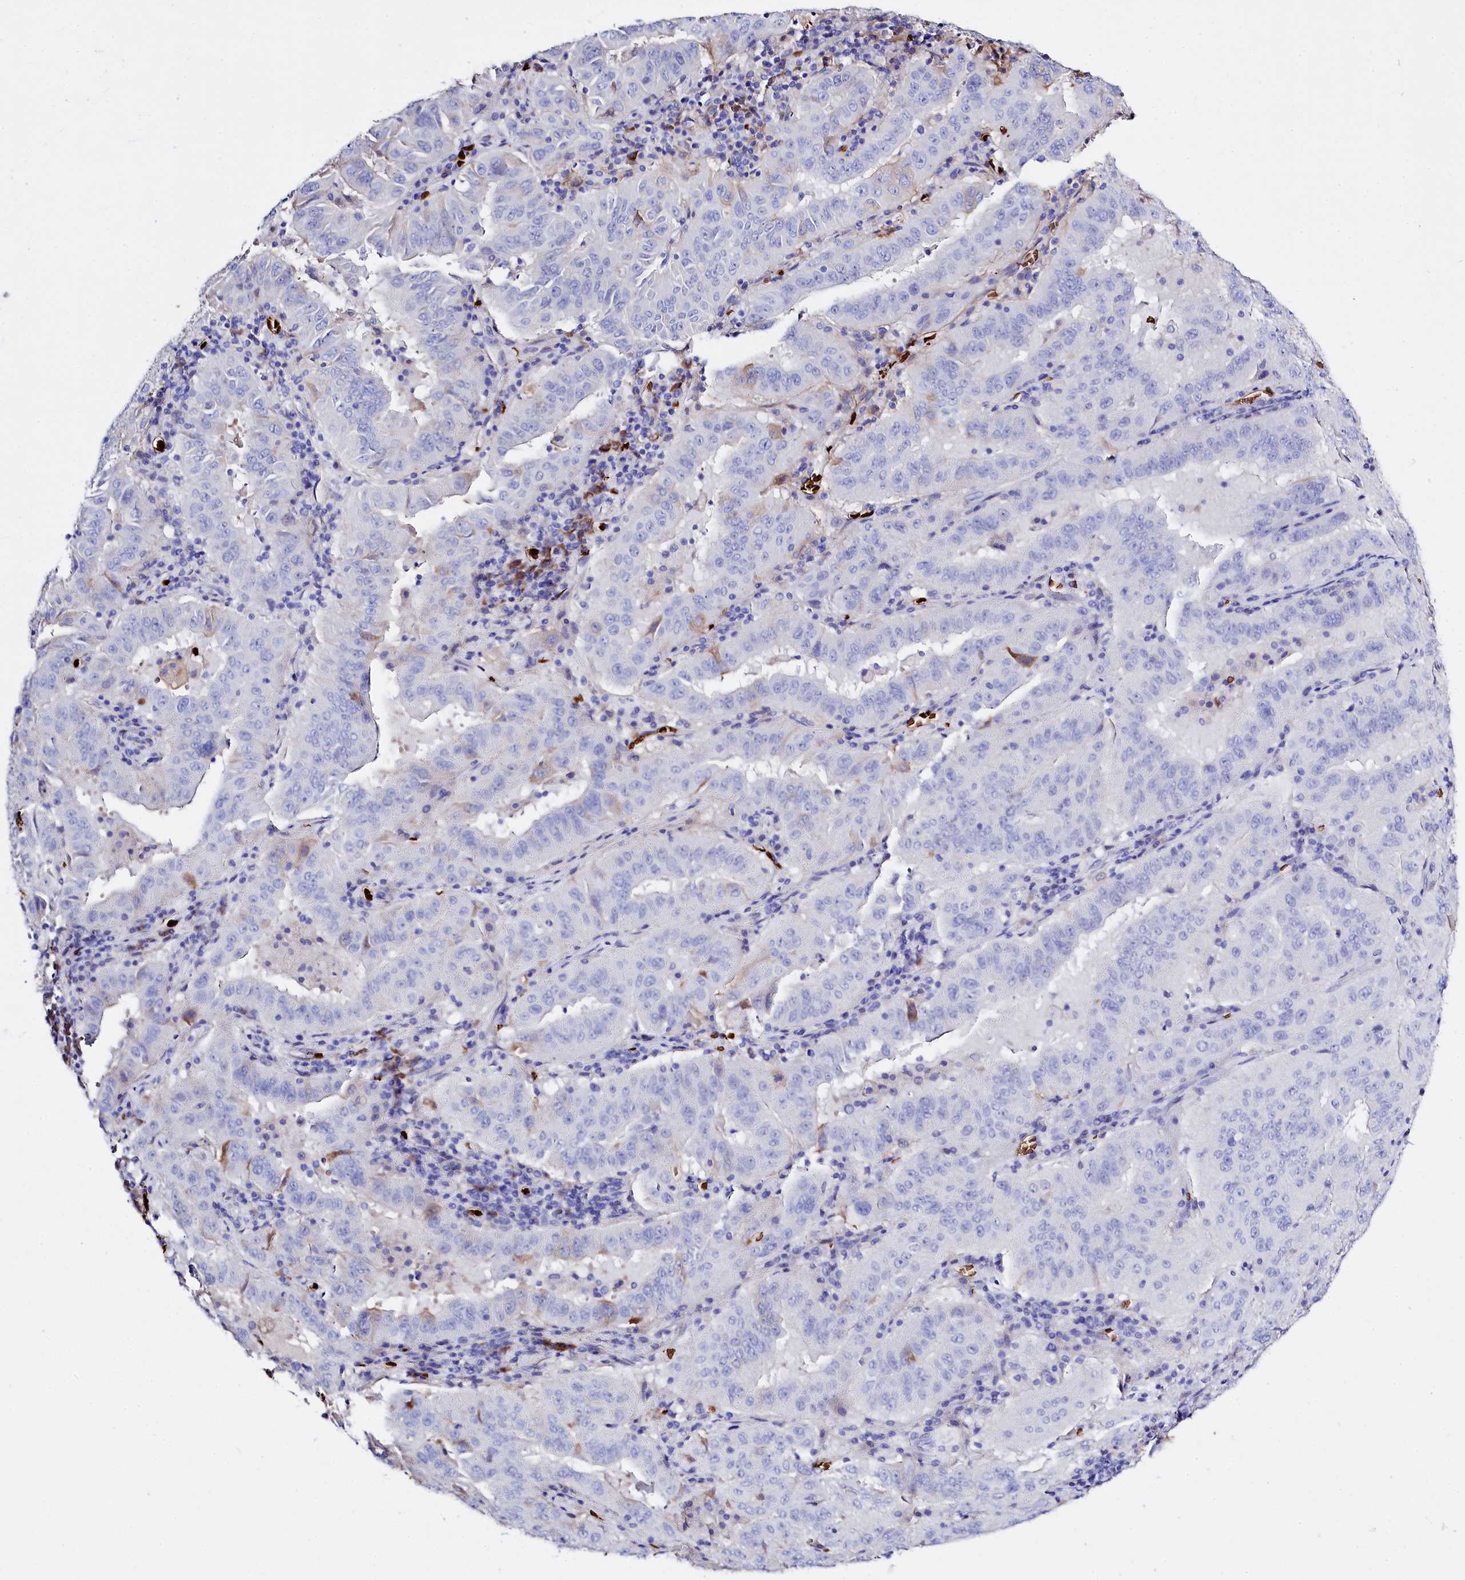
{"staining": {"intensity": "negative", "quantity": "none", "location": "none"}, "tissue": "pancreatic cancer", "cell_type": "Tumor cells", "image_type": "cancer", "snomed": [{"axis": "morphology", "description": "Adenocarcinoma, NOS"}, {"axis": "topography", "description": "Pancreas"}], "caption": "DAB (3,3'-diaminobenzidine) immunohistochemical staining of human adenocarcinoma (pancreatic) displays no significant staining in tumor cells.", "gene": "RPUSD3", "patient": {"sex": "male", "age": 63}}